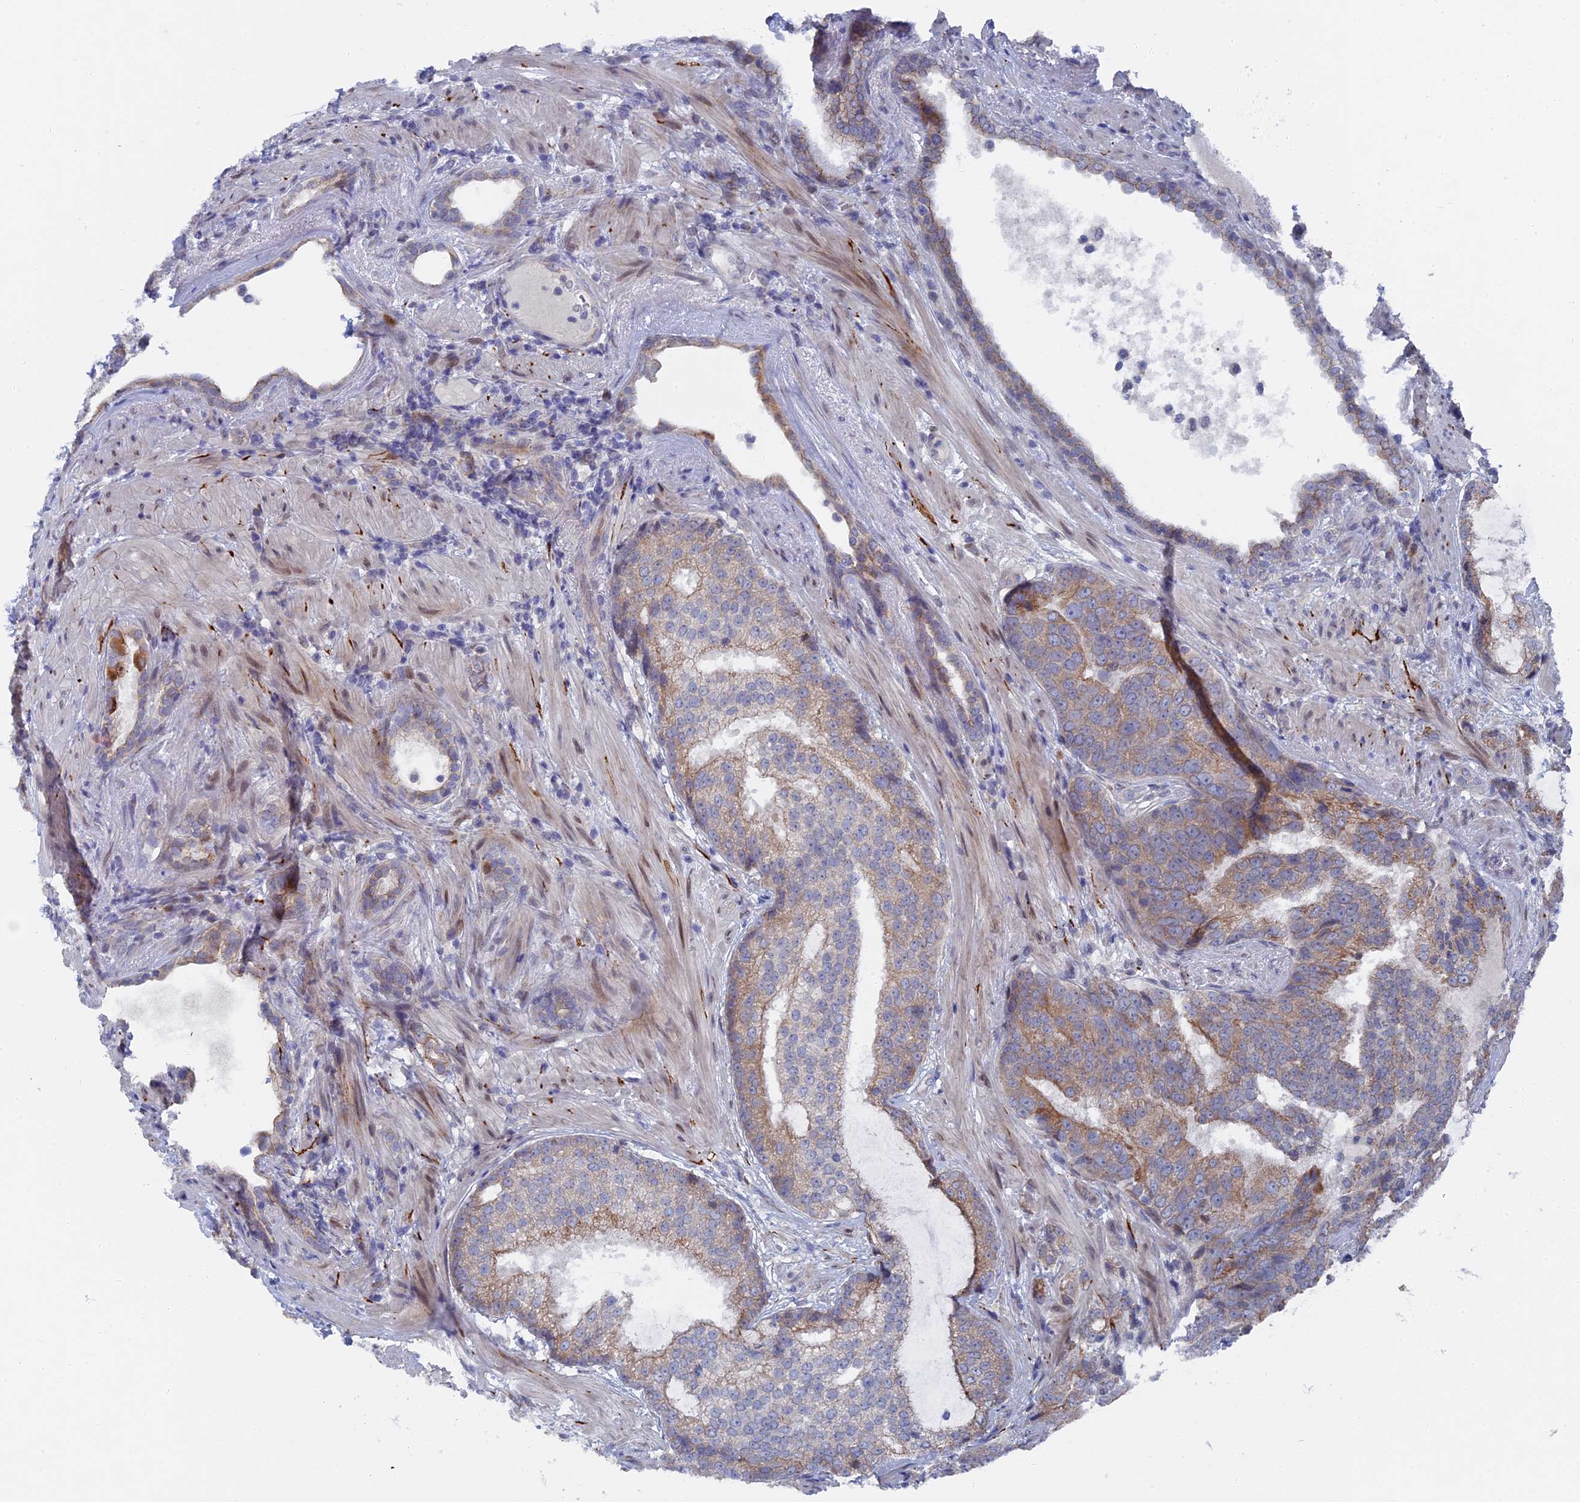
{"staining": {"intensity": "moderate", "quantity": "<25%", "location": "cytoplasmic/membranous"}, "tissue": "prostate cancer", "cell_type": "Tumor cells", "image_type": "cancer", "snomed": [{"axis": "morphology", "description": "Adenocarcinoma, High grade"}, {"axis": "topography", "description": "Prostate"}], "caption": "Moderate cytoplasmic/membranous staining is appreciated in about <25% of tumor cells in prostate adenocarcinoma (high-grade).", "gene": "TMEM161A", "patient": {"sex": "male", "age": 67}}